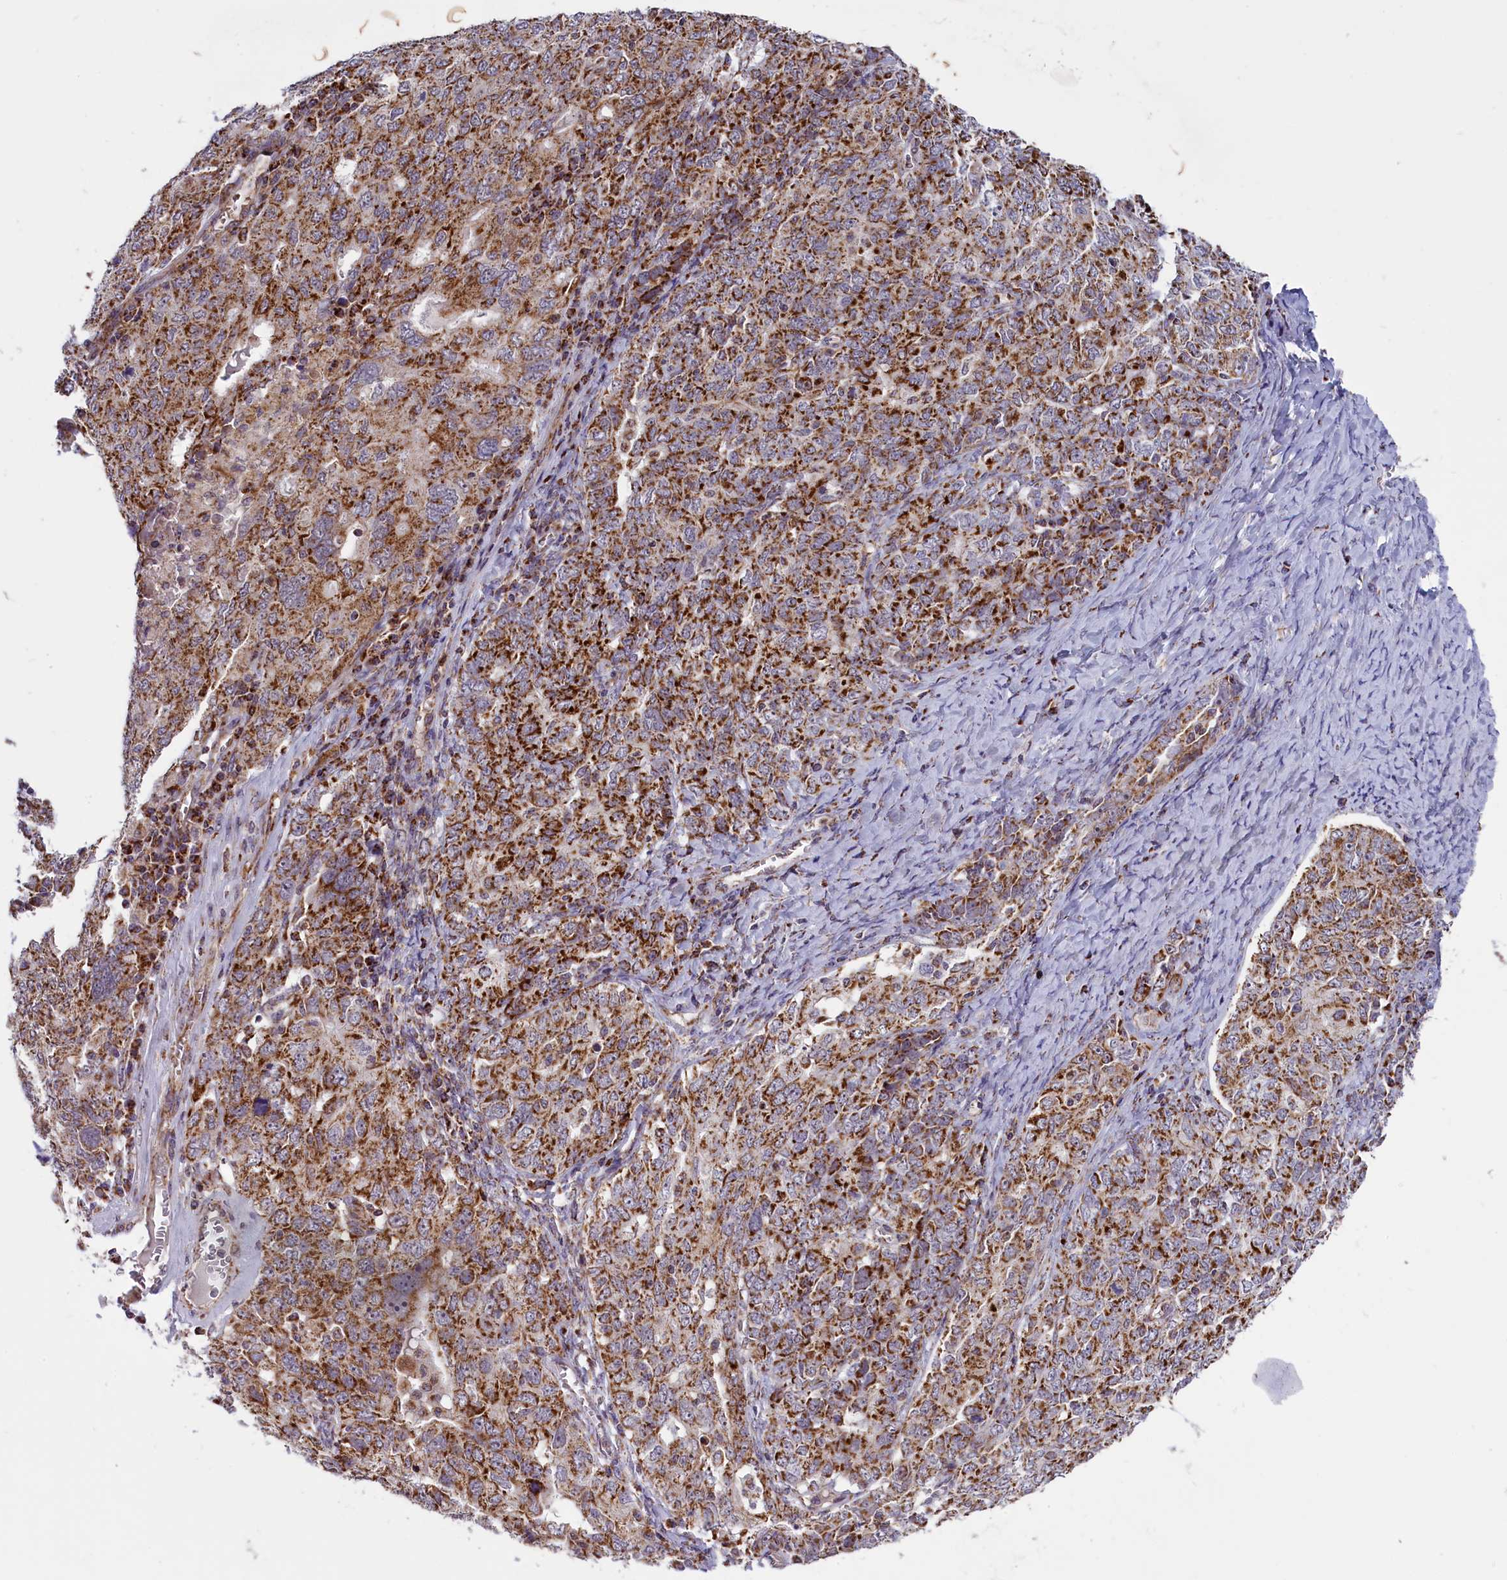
{"staining": {"intensity": "strong", "quantity": "25%-75%", "location": "cytoplasmic/membranous"}, "tissue": "ovarian cancer", "cell_type": "Tumor cells", "image_type": "cancer", "snomed": [{"axis": "morphology", "description": "Carcinoma, endometroid"}, {"axis": "topography", "description": "Ovary"}], "caption": "Immunohistochemistry (IHC) (DAB (3,3'-diaminobenzidine)) staining of ovarian cancer displays strong cytoplasmic/membranous protein staining in about 25%-75% of tumor cells.", "gene": "NDUFS5", "patient": {"sex": "female", "age": 62}}